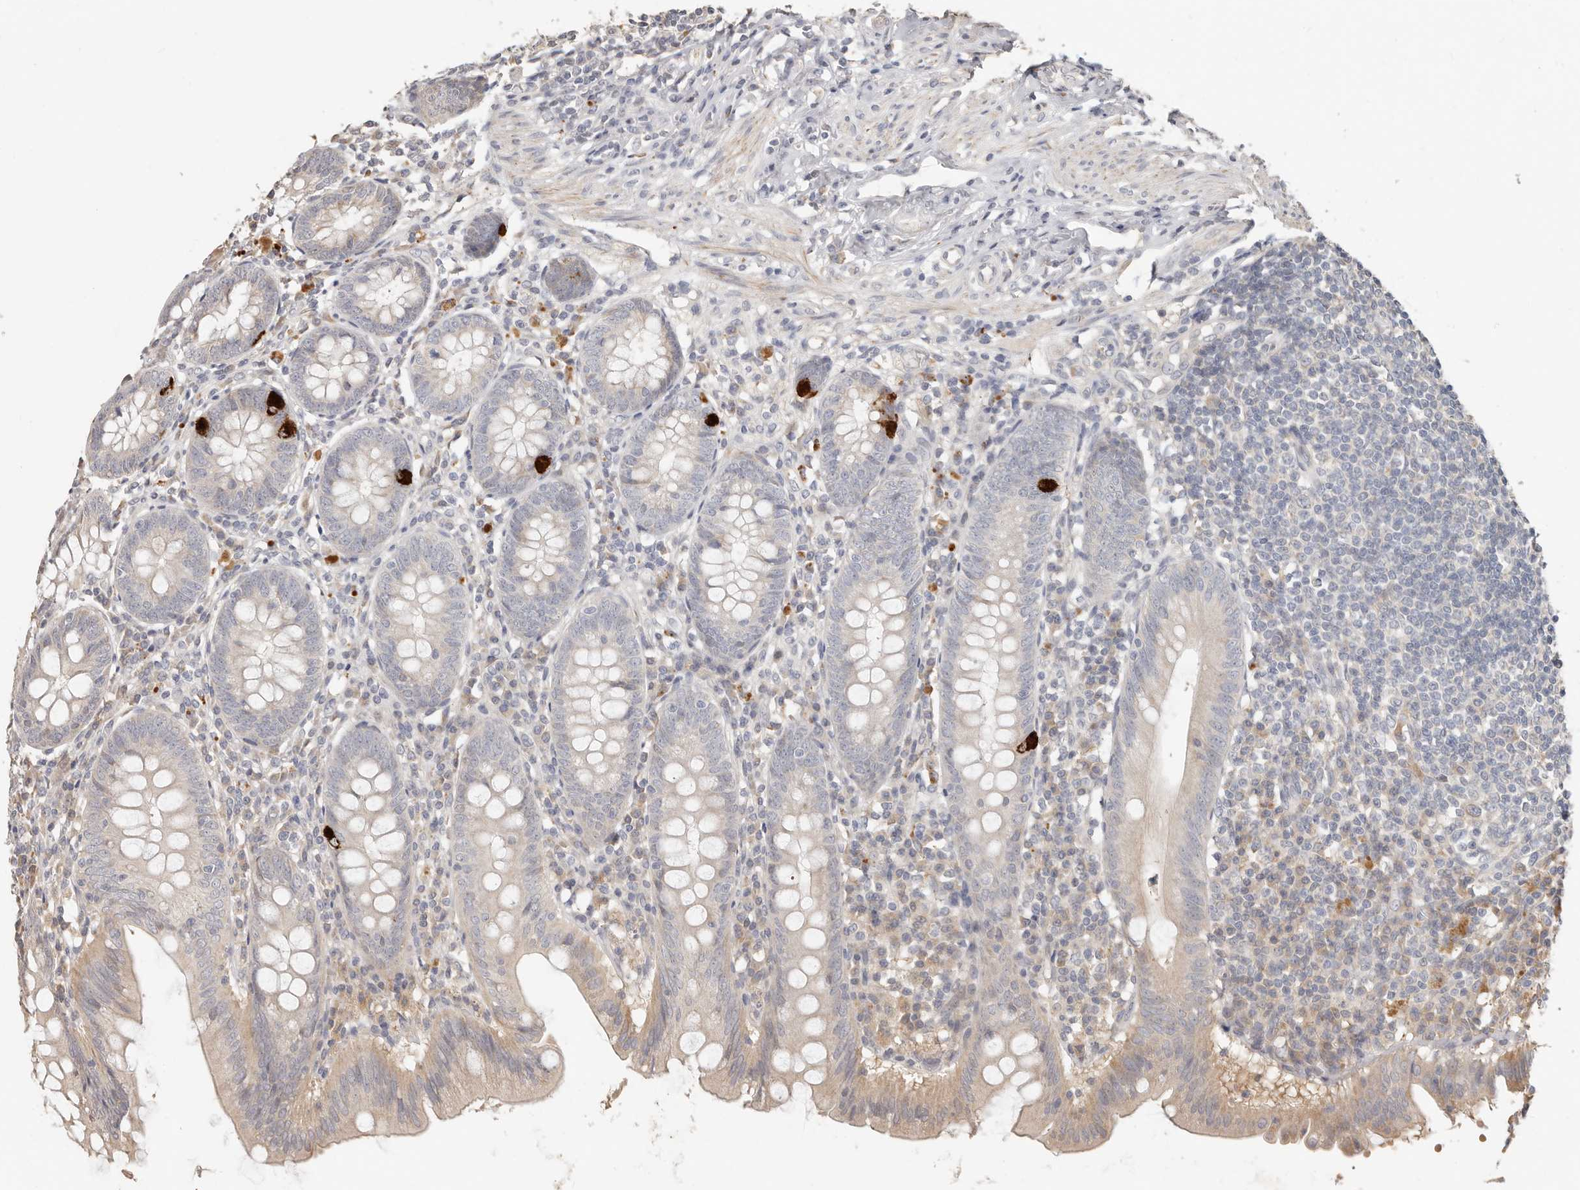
{"staining": {"intensity": "strong", "quantity": "<25%", "location": "cytoplasmic/membranous"}, "tissue": "appendix", "cell_type": "Glandular cells", "image_type": "normal", "snomed": [{"axis": "morphology", "description": "Normal tissue, NOS"}, {"axis": "topography", "description": "Appendix"}], "caption": "Strong cytoplasmic/membranous expression for a protein is identified in about <25% of glandular cells of normal appendix using immunohistochemistry.", "gene": "MTFR2", "patient": {"sex": "female", "age": 54}}